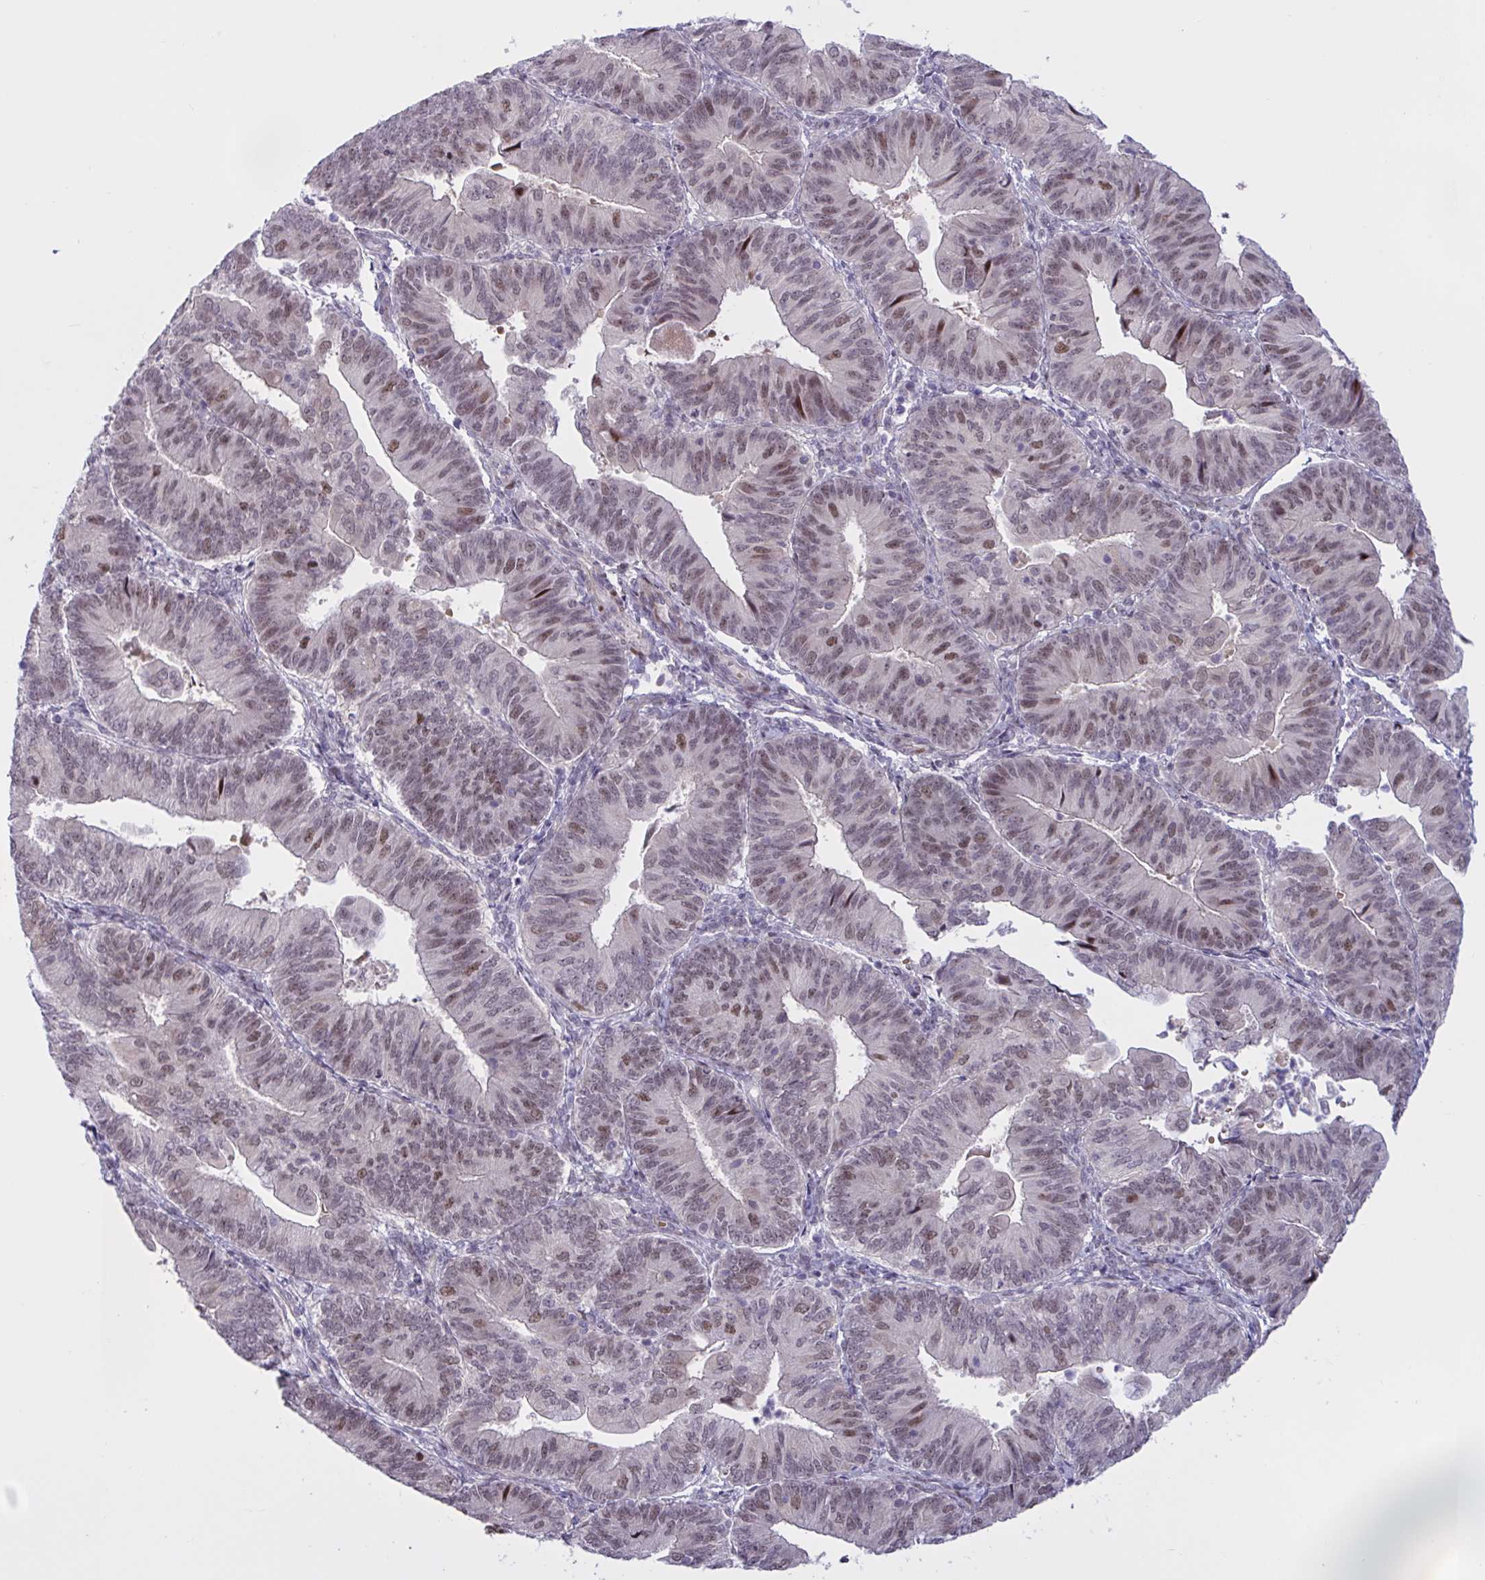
{"staining": {"intensity": "moderate", "quantity": "25%-75%", "location": "nuclear"}, "tissue": "endometrial cancer", "cell_type": "Tumor cells", "image_type": "cancer", "snomed": [{"axis": "morphology", "description": "Adenocarcinoma, NOS"}, {"axis": "topography", "description": "Endometrium"}], "caption": "A brown stain highlights moderate nuclear positivity of a protein in human endometrial cancer tumor cells. (DAB = brown stain, brightfield microscopy at high magnification).", "gene": "RBL1", "patient": {"sex": "female", "age": 65}}